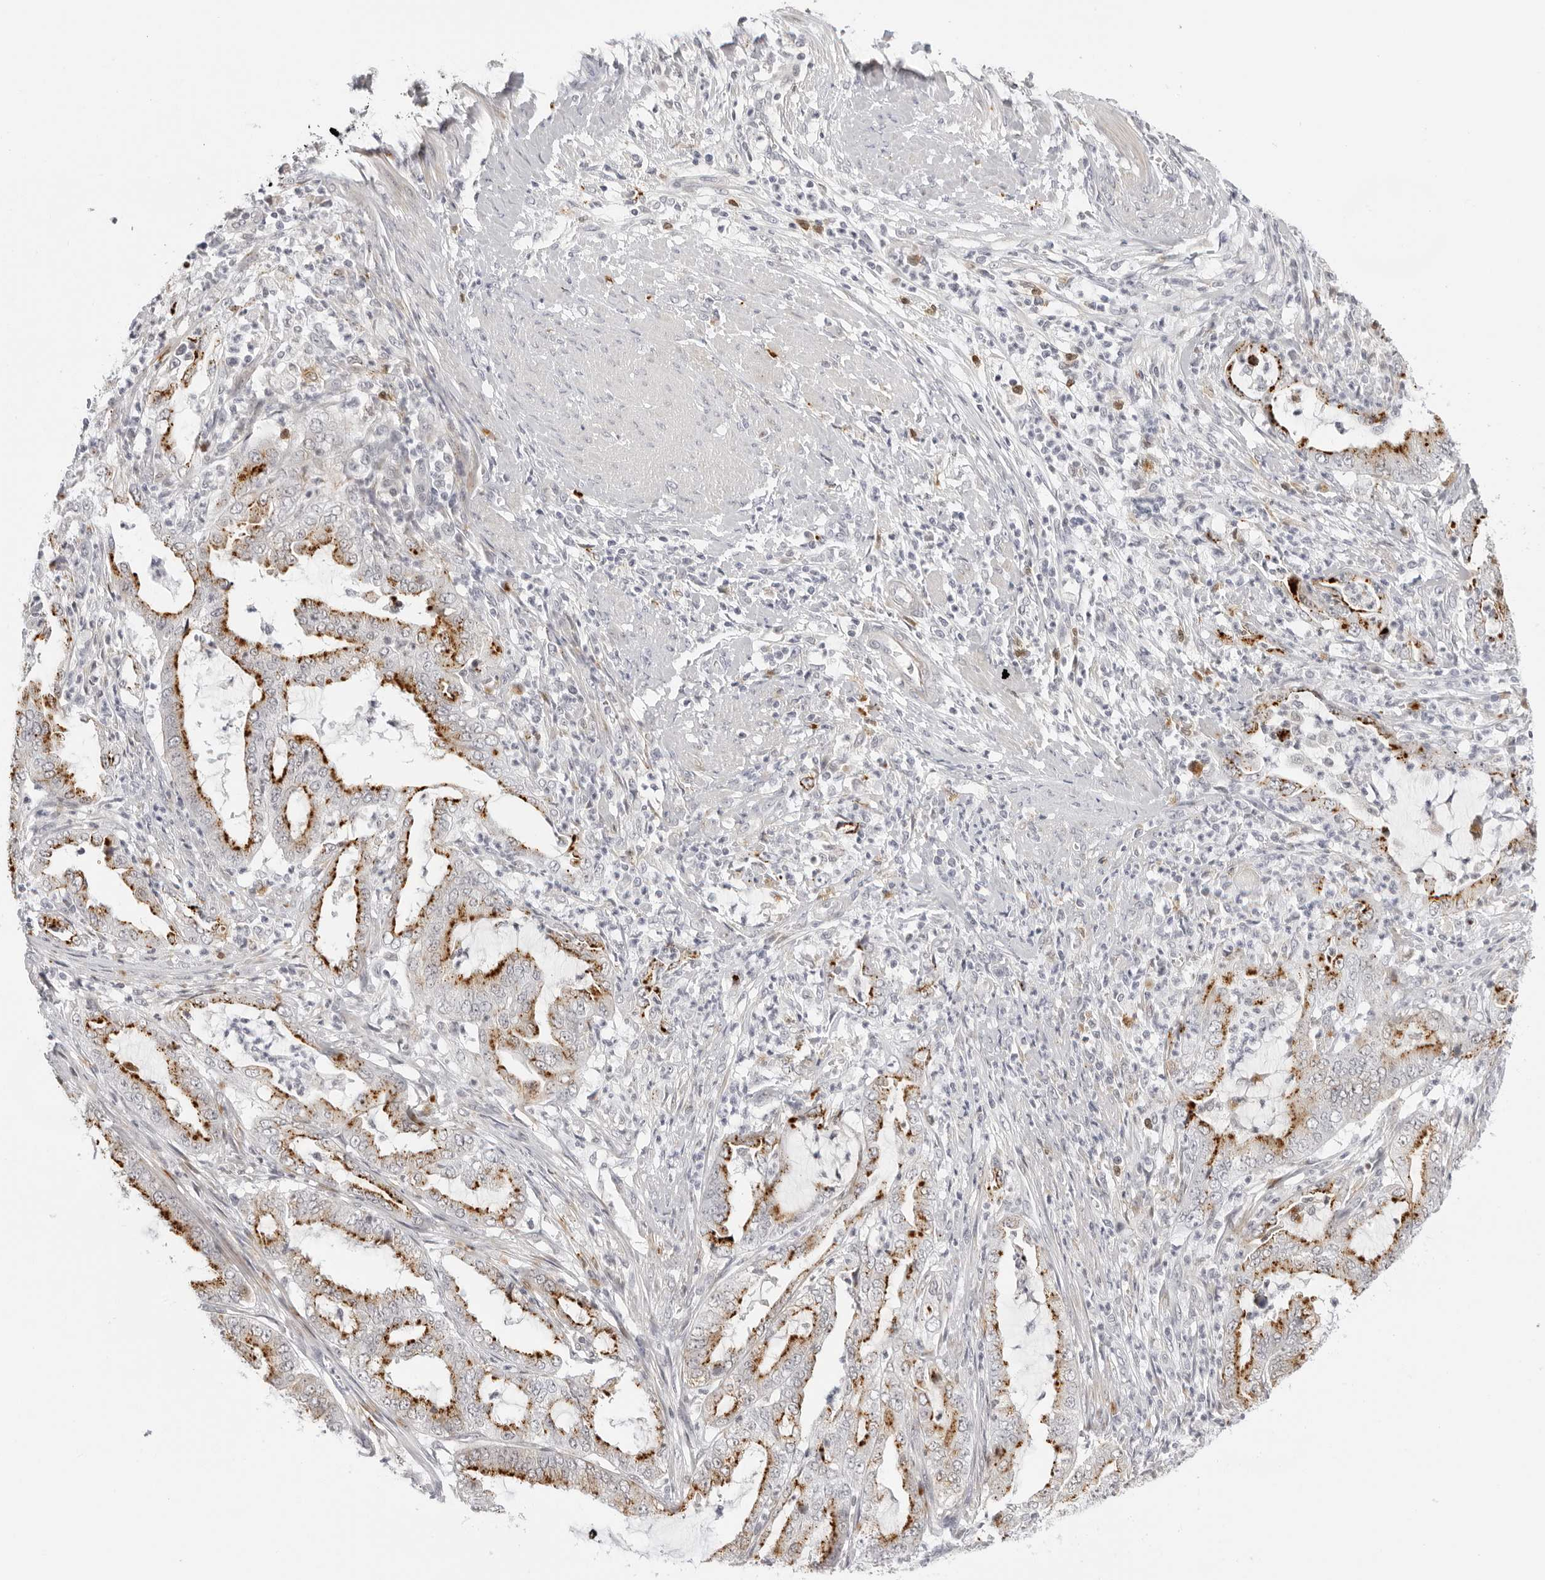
{"staining": {"intensity": "moderate", "quantity": ">75%", "location": "cytoplasmic/membranous"}, "tissue": "endometrial cancer", "cell_type": "Tumor cells", "image_type": "cancer", "snomed": [{"axis": "morphology", "description": "Adenocarcinoma, NOS"}, {"axis": "topography", "description": "Endometrium"}], "caption": "Approximately >75% of tumor cells in endometrial cancer (adenocarcinoma) show moderate cytoplasmic/membranous protein expression as visualized by brown immunohistochemical staining.", "gene": "STRADB", "patient": {"sex": "female", "age": 51}}